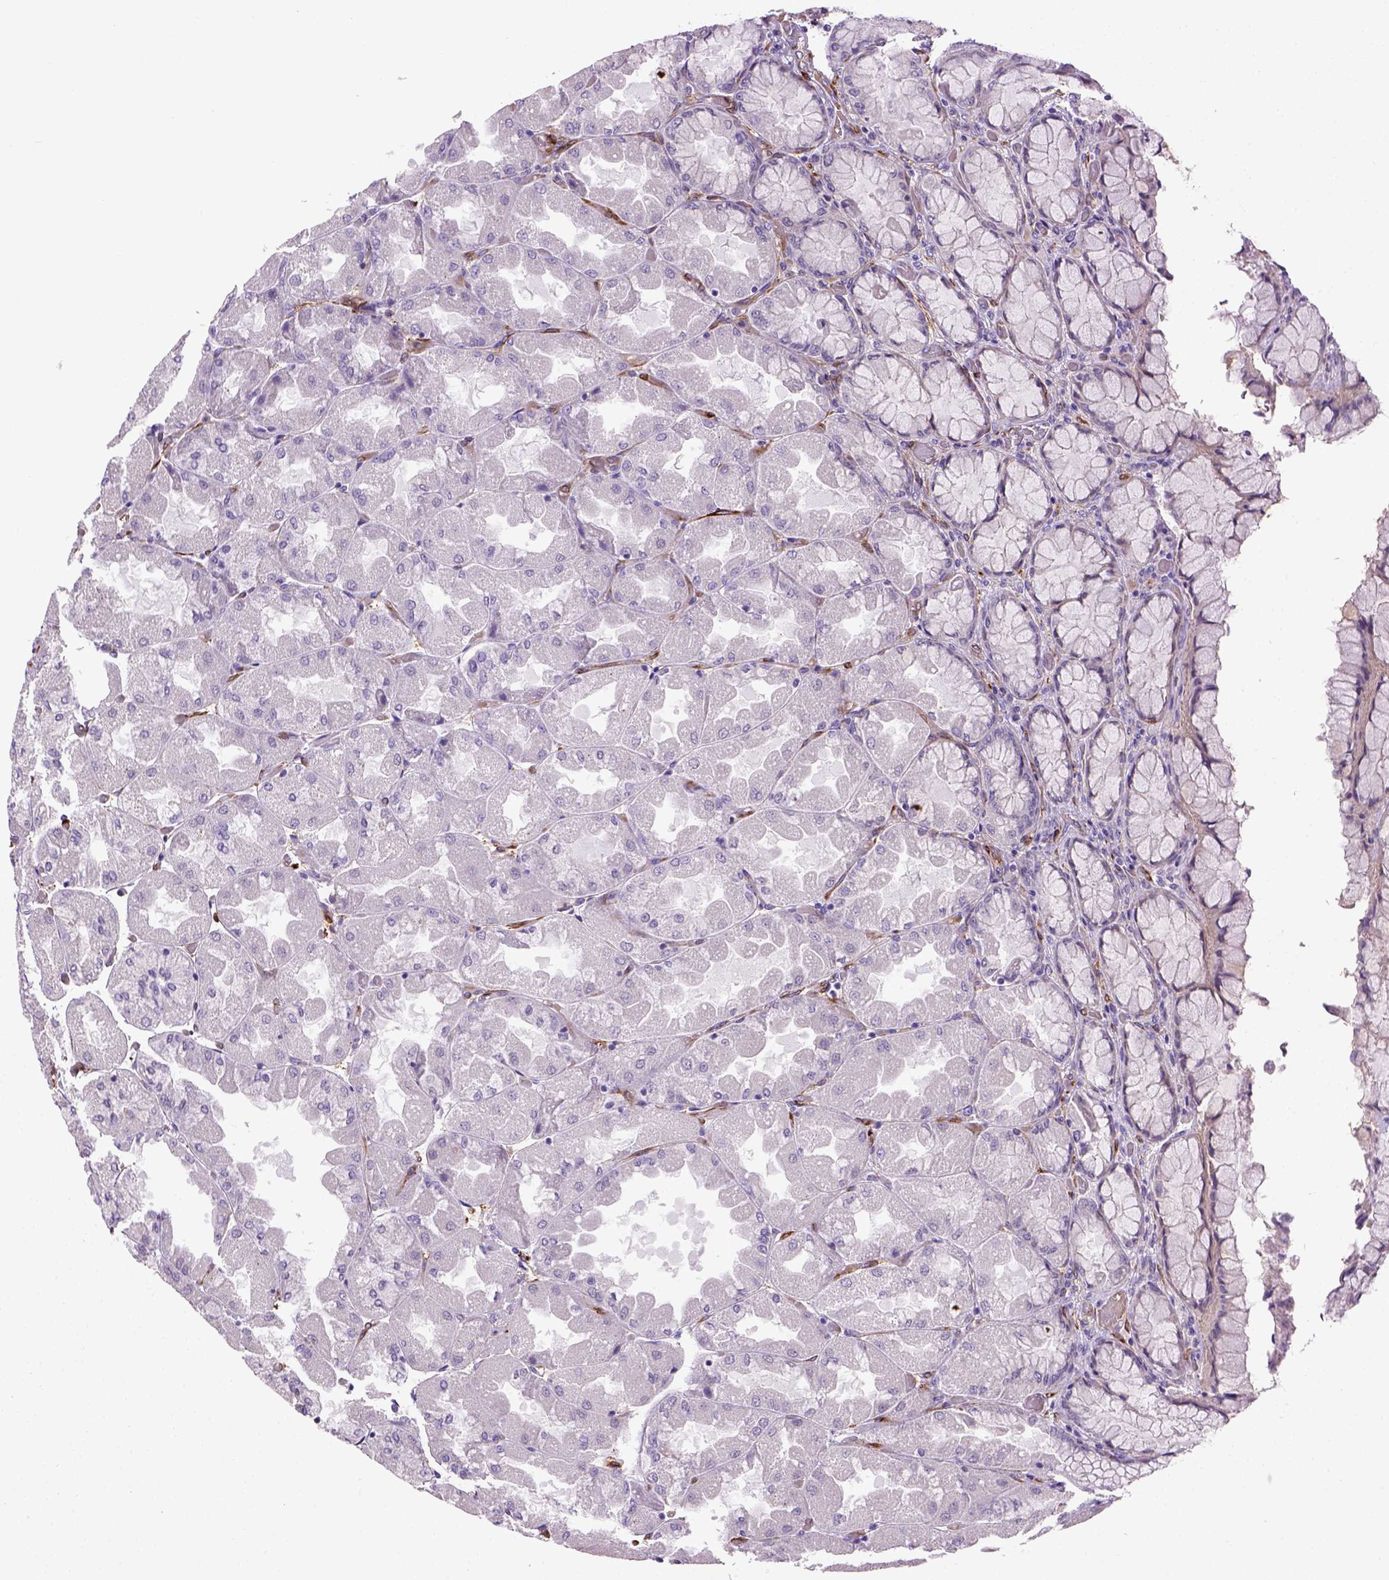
{"staining": {"intensity": "moderate", "quantity": "<25%", "location": "cytoplasmic/membranous"}, "tissue": "stomach", "cell_type": "Glandular cells", "image_type": "normal", "snomed": [{"axis": "morphology", "description": "Normal tissue, NOS"}, {"axis": "topography", "description": "Stomach"}], "caption": "Glandular cells display moderate cytoplasmic/membranous staining in approximately <25% of cells in normal stomach. Immunohistochemistry (ihc) stains the protein in brown and the nuclei are stained blue.", "gene": "KAZN", "patient": {"sex": "female", "age": 61}}